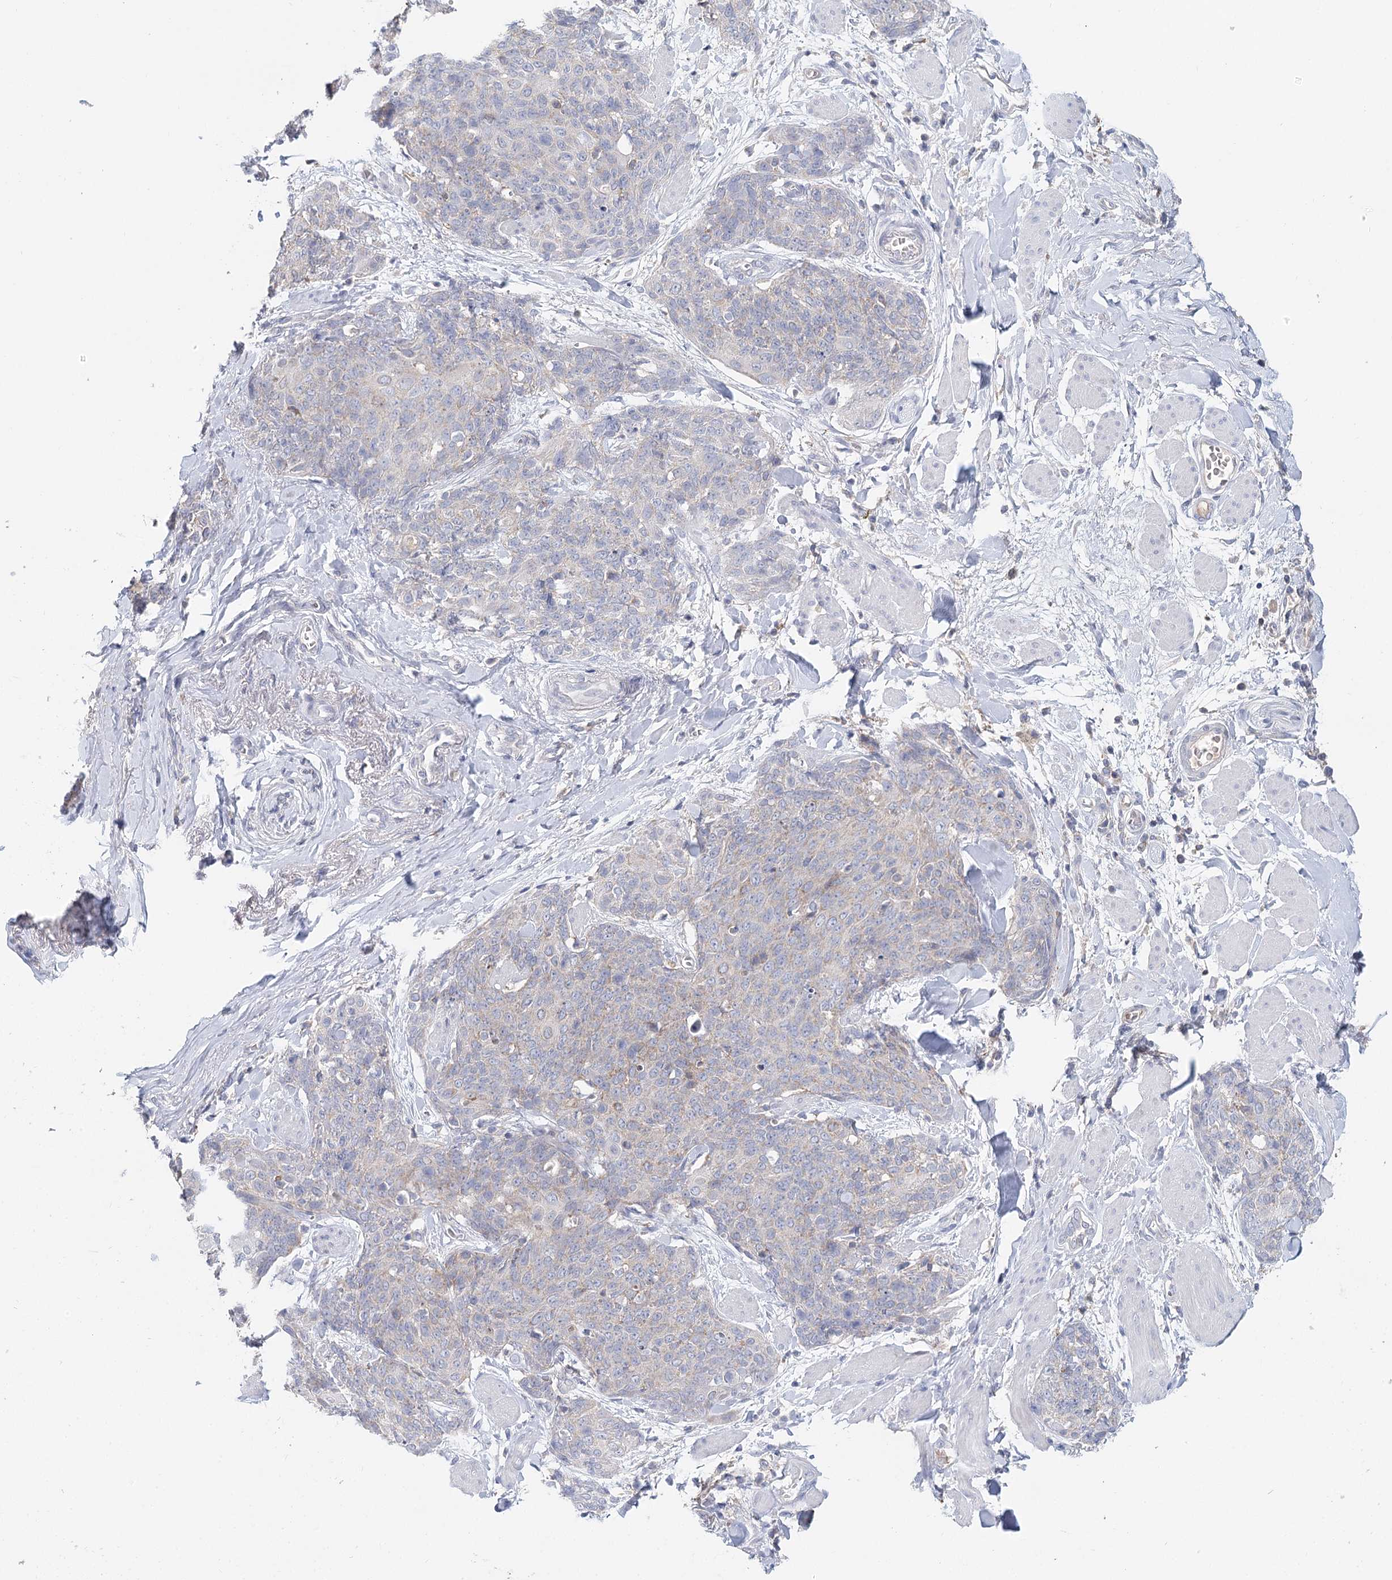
{"staining": {"intensity": "negative", "quantity": "none", "location": "none"}, "tissue": "skin cancer", "cell_type": "Tumor cells", "image_type": "cancer", "snomed": [{"axis": "morphology", "description": "Squamous cell carcinoma, NOS"}, {"axis": "topography", "description": "Skin"}, {"axis": "topography", "description": "Vulva"}], "caption": "This is a micrograph of immunohistochemistry (IHC) staining of skin cancer (squamous cell carcinoma), which shows no expression in tumor cells.", "gene": "ARHGAP44", "patient": {"sex": "female", "age": 85}}